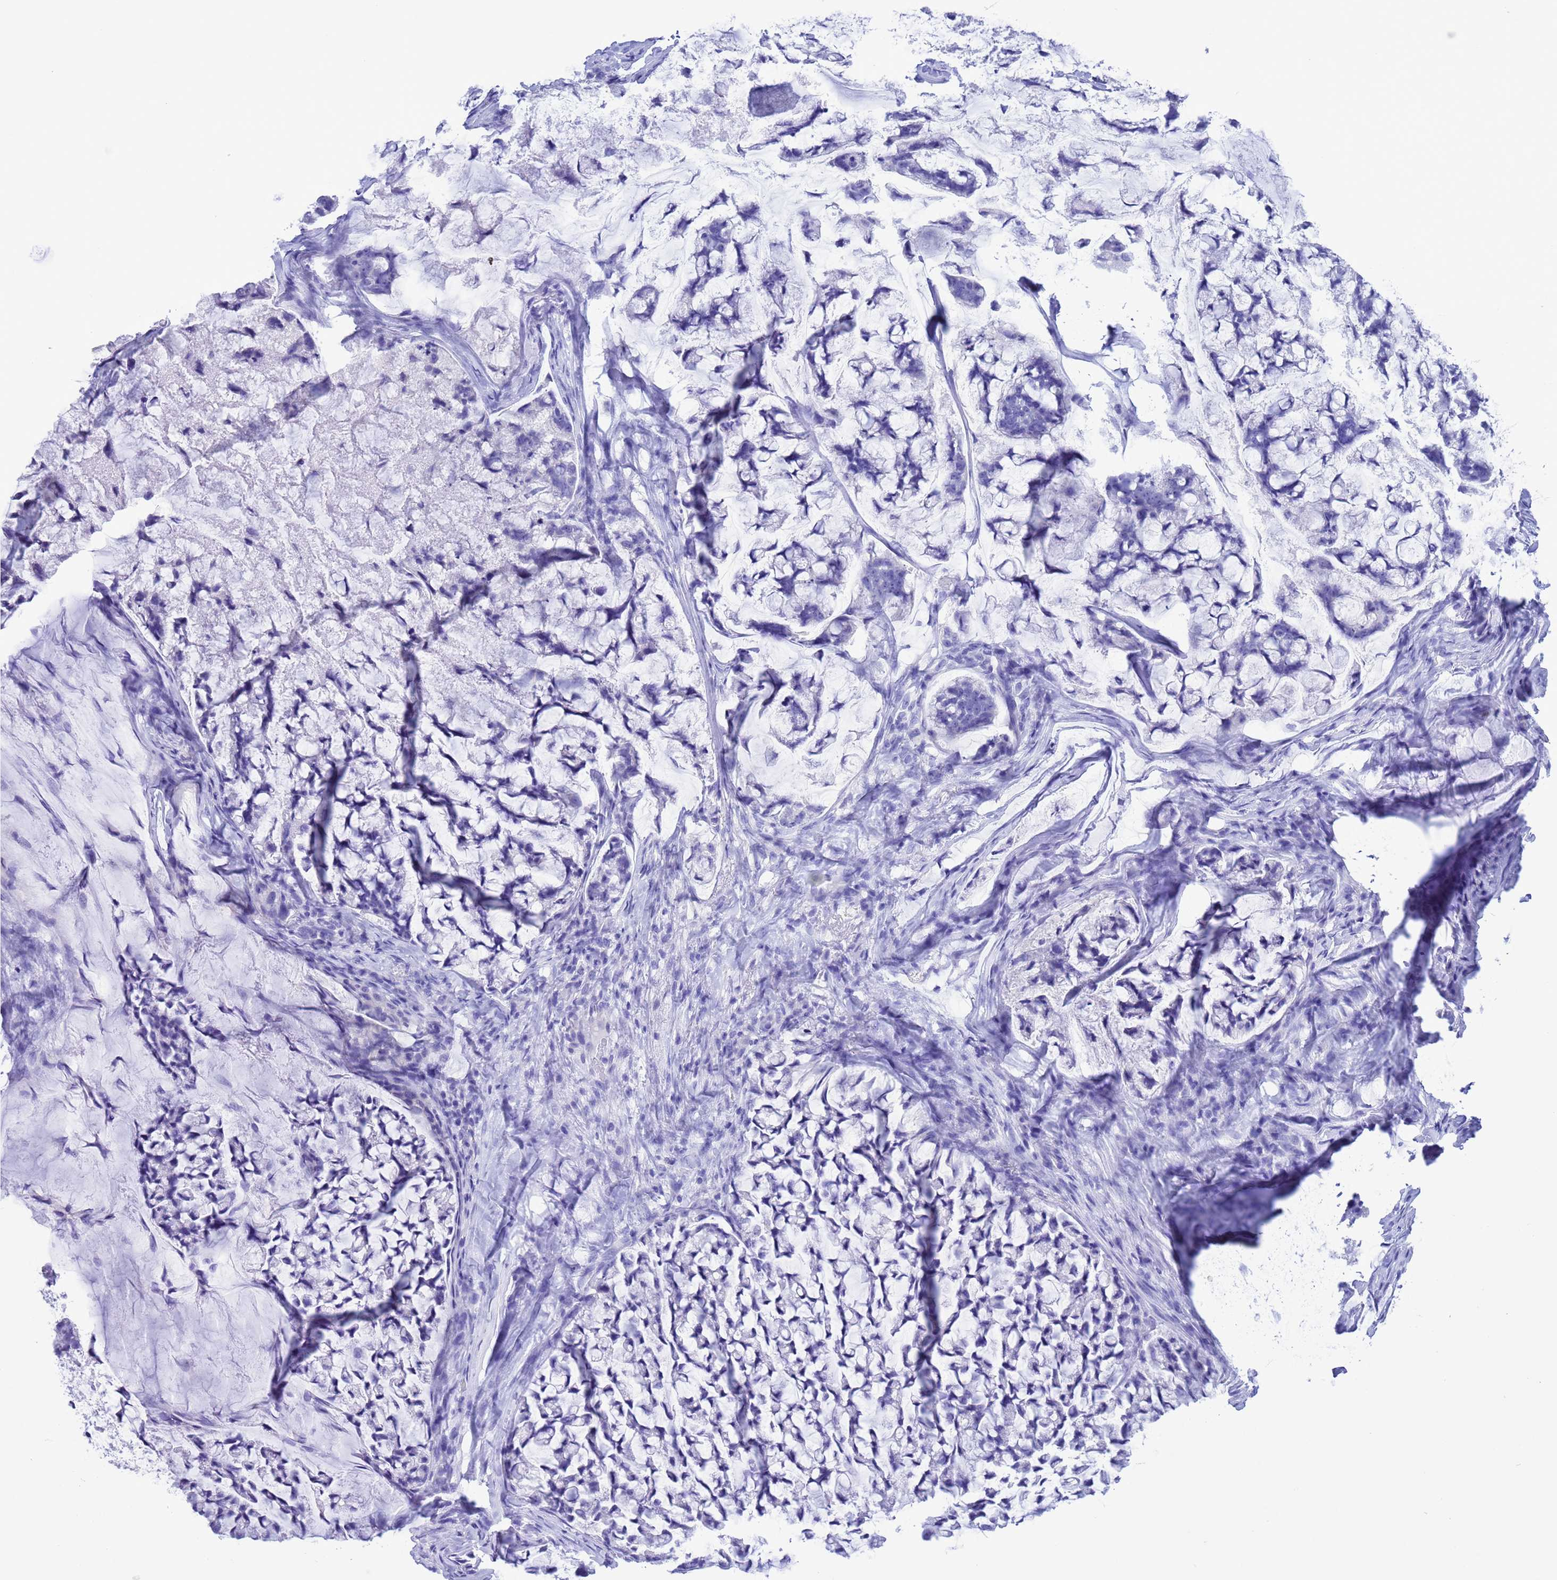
{"staining": {"intensity": "negative", "quantity": "none", "location": "none"}, "tissue": "stomach cancer", "cell_type": "Tumor cells", "image_type": "cancer", "snomed": [{"axis": "morphology", "description": "Adenocarcinoma, NOS"}, {"axis": "topography", "description": "Stomach, lower"}], "caption": "A high-resolution histopathology image shows immunohistochemistry staining of stomach adenocarcinoma, which reveals no significant expression in tumor cells.", "gene": "GSTM1", "patient": {"sex": "male", "age": 67}}